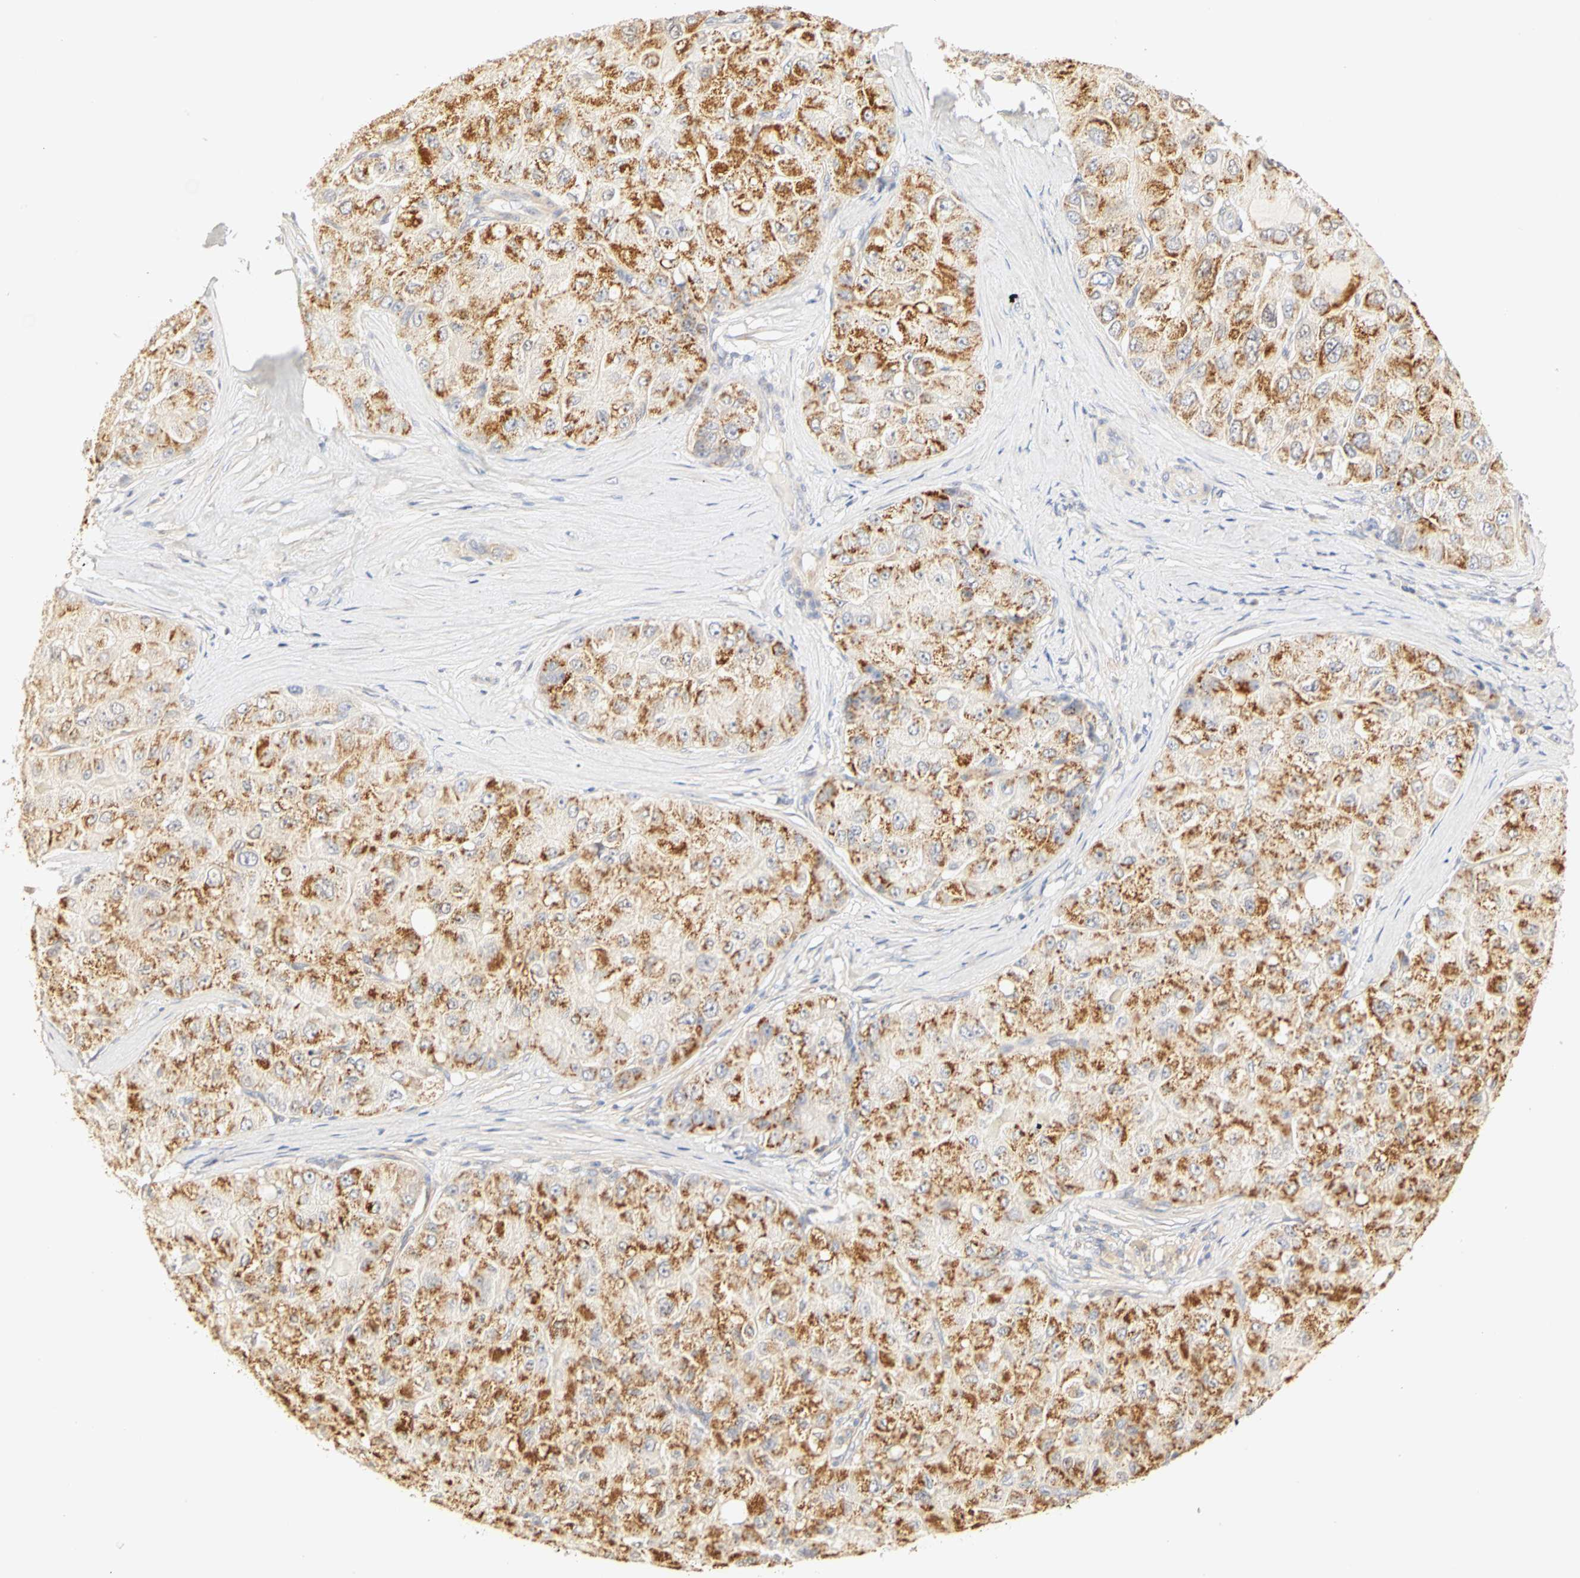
{"staining": {"intensity": "moderate", "quantity": ">75%", "location": "cytoplasmic/membranous"}, "tissue": "liver cancer", "cell_type": "Tumor cells", "image_type": "cancer", "snomed": [{"axis": "morphology", "description": "Carcinoma, Hepatocellular, NOS"}, {"axis": "topography", "description": "Liver"}], "caption": "The immunohistochemical stain highlights moderate cytoplasmic/membranous expression in tumor cells of liver cancer tissue.", "gene": "GNRH2", "patient": {"sex": "male", "age": 80}}